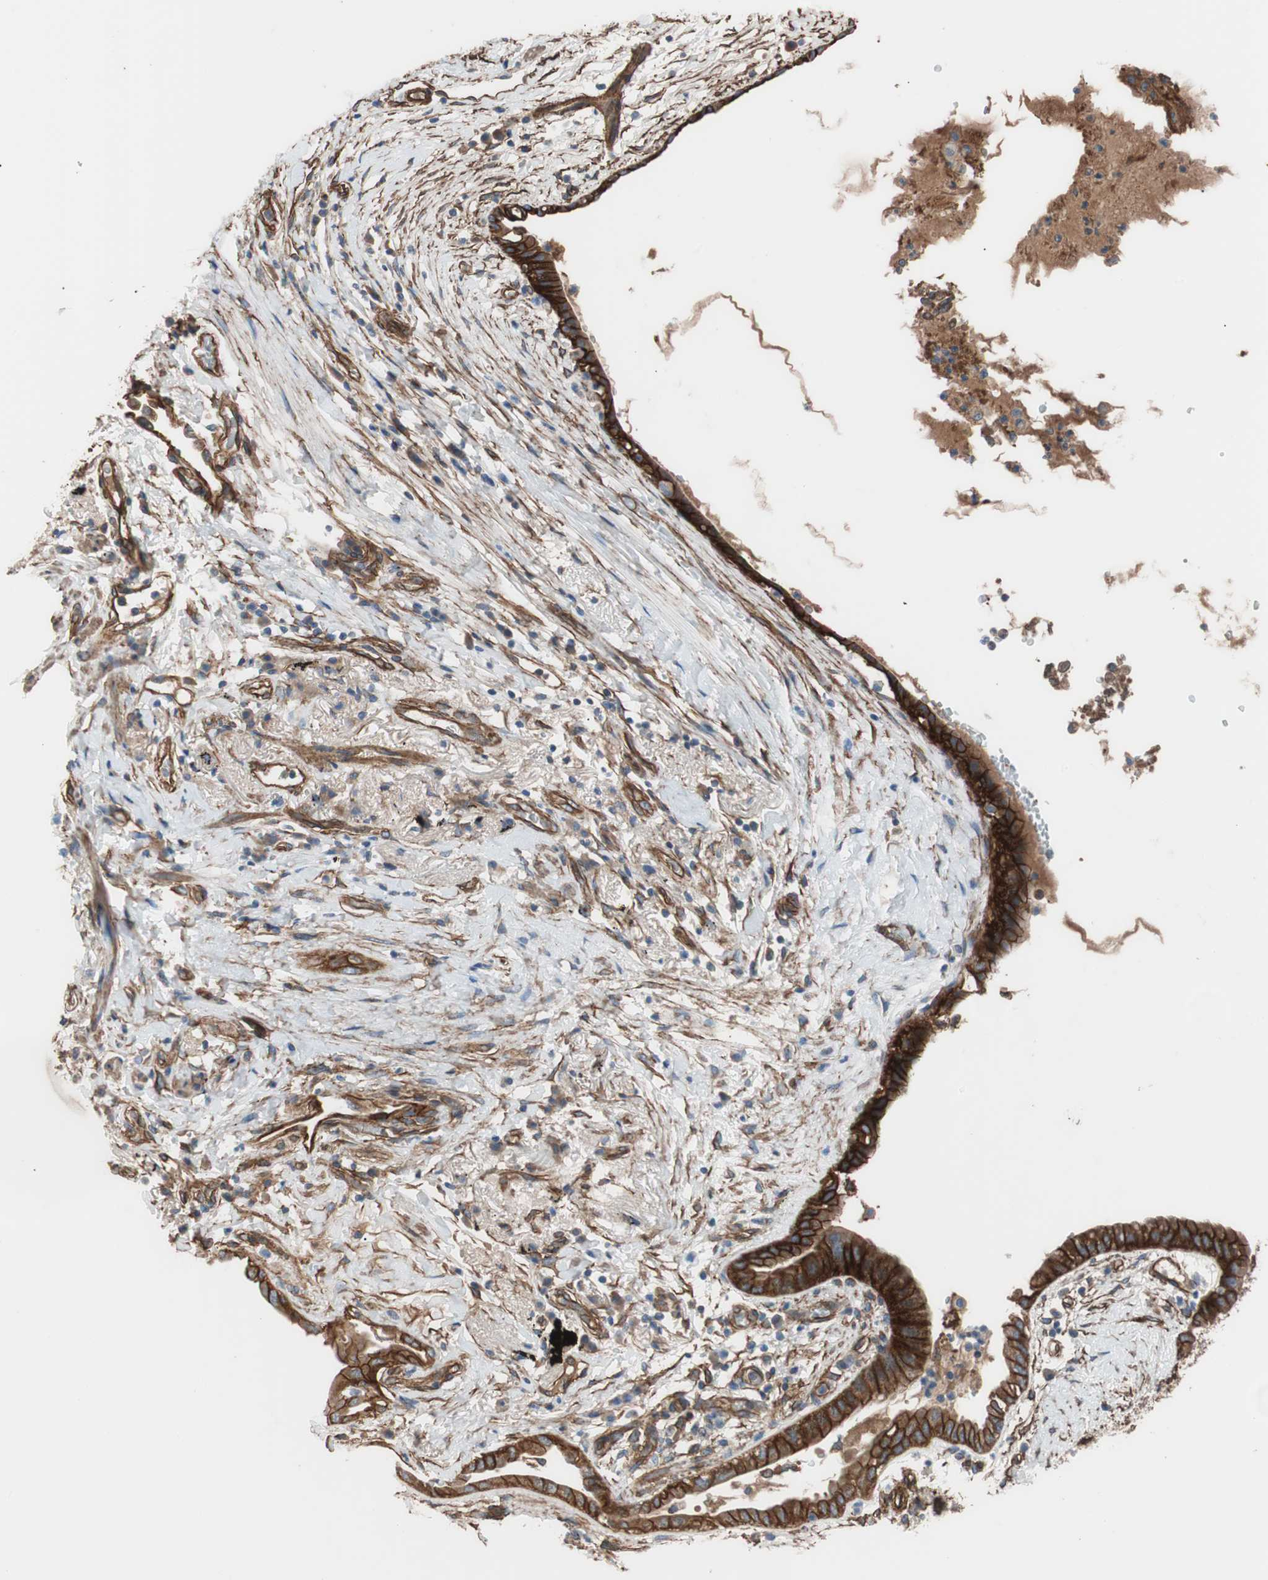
{"staining": {"intensity": "strong", "quantity": ">75%", "location": "cytoplasmic/membranous"}, "tissue": "lung cancer", "cell_type": "Tumor cells", "image_type": "cancer", "snomed": [{"axis": "morphology", "description": "Adenocarcinoma, NOS"}, {"axis": "topography", "description": "Lung"}], "caption": "Immunohistochemistry (IHC) photomicrograph of lung adenocarcinoma stained for a protein (brown), which reveals high levels of strong cytoplasmic/membranous expression in approximately >75% of tumor cells.", "gene": "SPINT1", "patient": {"sex": "female", "age": 70}}